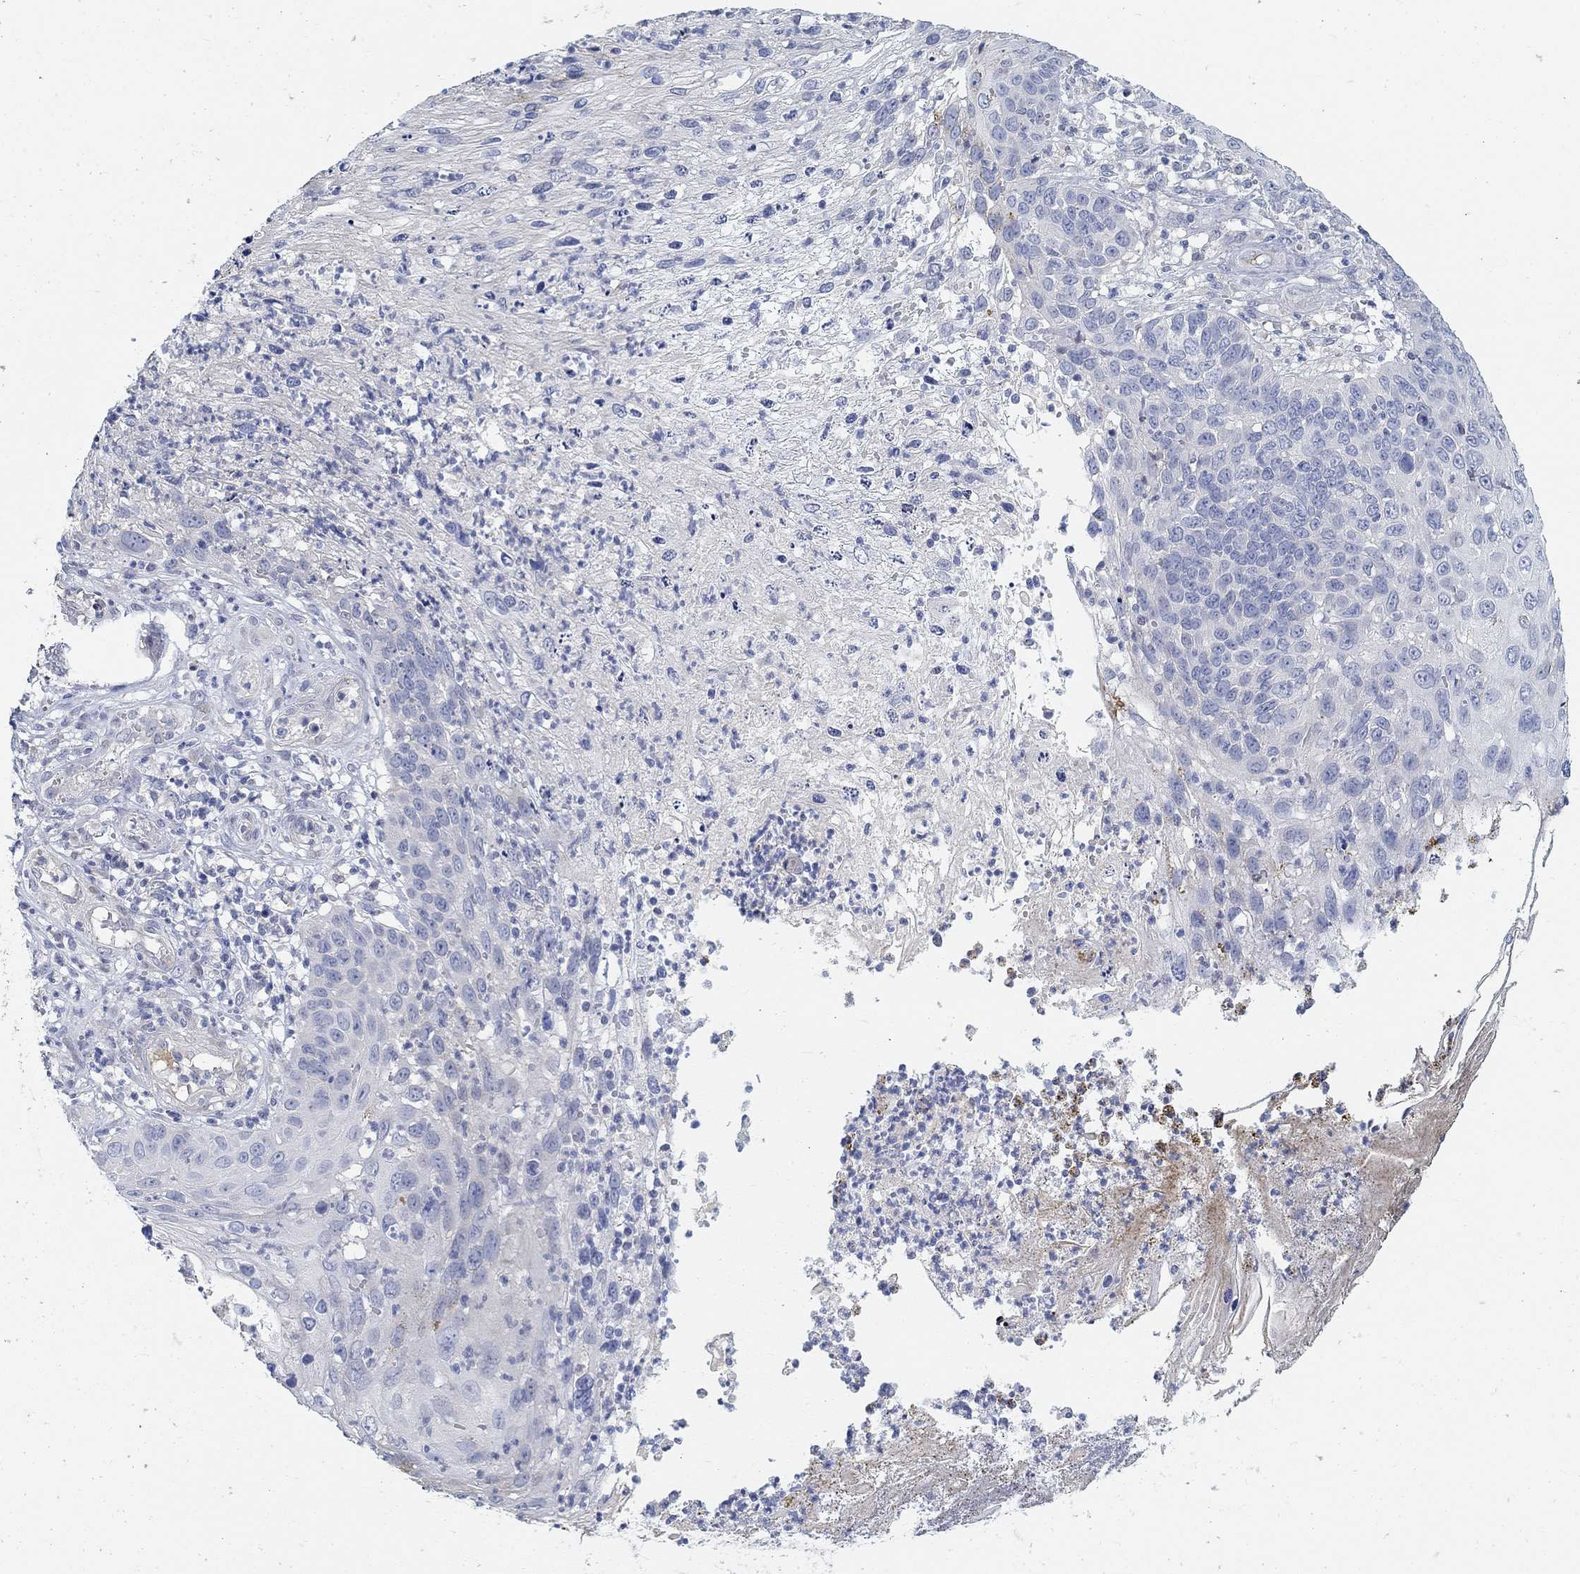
{"staining": {"intensity": "negative", "quantity": "none", "location": "none"}, "tissue": "skin cancer", "cell_type": "Tumor cells", "image_type": "cancer", "snomed": [{"axis": "morphology", "description": "Squamous cell carcinoma, NOS"}, {"axis": "topography", "description": "Skin"}], "caption": "This is an immunohistochemistry (IHC) photomicrograph of human squamous cell carcinoma (skin). There is no expression in tumor cells.", "gene": "SNTG2", "patient": {"sex": "male", "age": 92}}